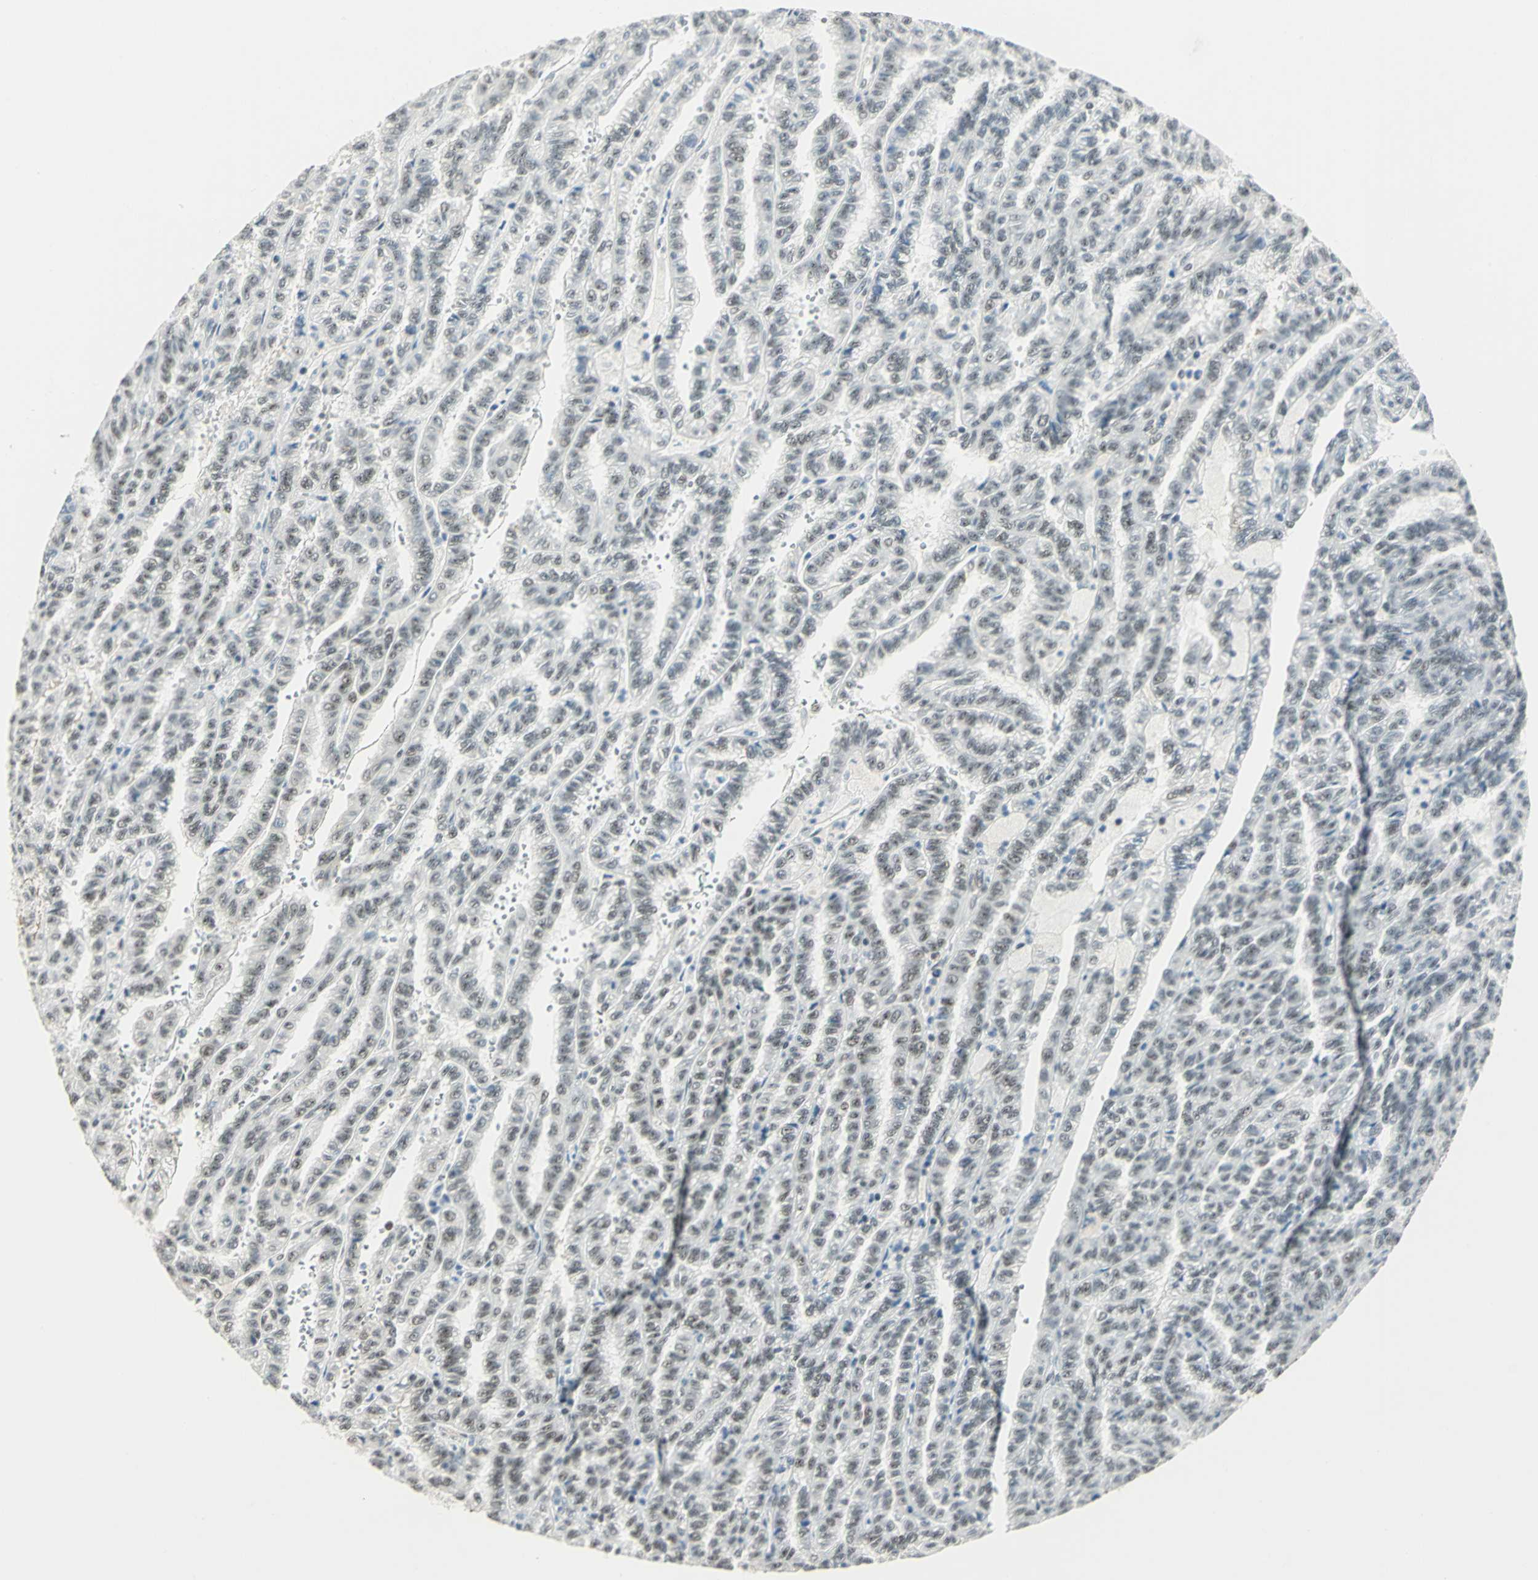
{"staining": {"intensity": "weak", "quantity": ">75%", "location": "nuclear"}, "tissue": "renal cancer", "cell_type": "Tumor cells", "image_type": "cancer", "snomed": [{"axis": "morphology", "description": "Inflammation, NOS"}, {"axis": "morphology", "description": "Adenocarcinoma, NOS"}, {"axis": "topography", "description": "Kidney"}], "caption": "The immunohistochemical stain highlights weak nuclear staining in tumor cells of renal cancer tissue.", "gene": "CCNT1", "patient": {"sex": "male", "age": 68}}